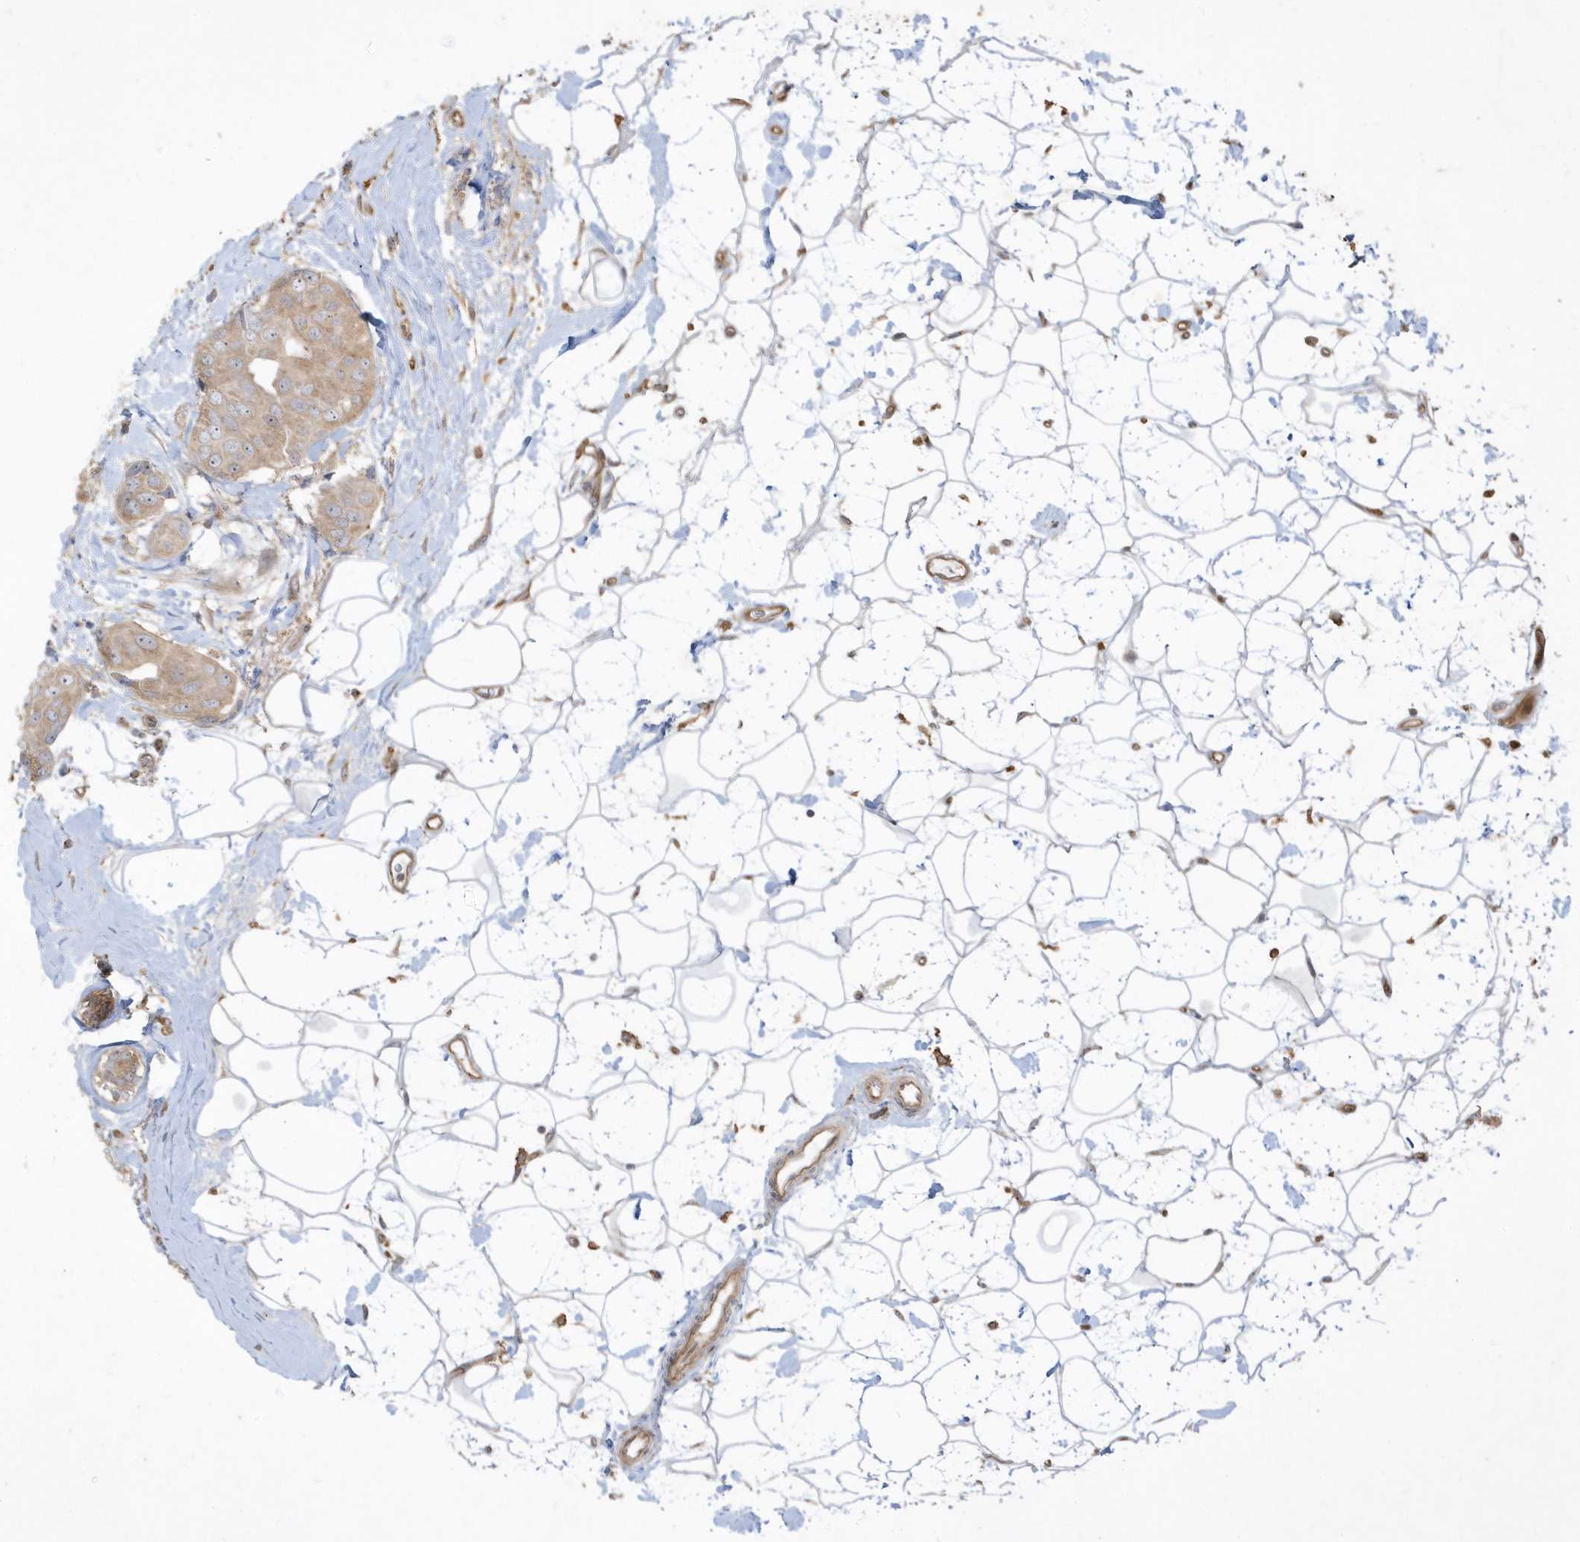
{"staining": {"intensity": "weak", "quantity": "<25%", "location": "cytoplasmic/membranous"}, "tissue": "breast cancer", "cell_type": "Tumor cells", "image_type": "cancer", "snomed": [{"axis": "morphology", "description": "Normal tissue, NOS"}, {"axis": "morphology", "description": "Duct carcinoma"}, {"axis": "topography", "description": "Breast"}], "caption": "A histopathology image of human breast cancer is negative for staining in tumor cells.", "gene": "IFT57", "patient": {"sex": "female", "age": 39}}